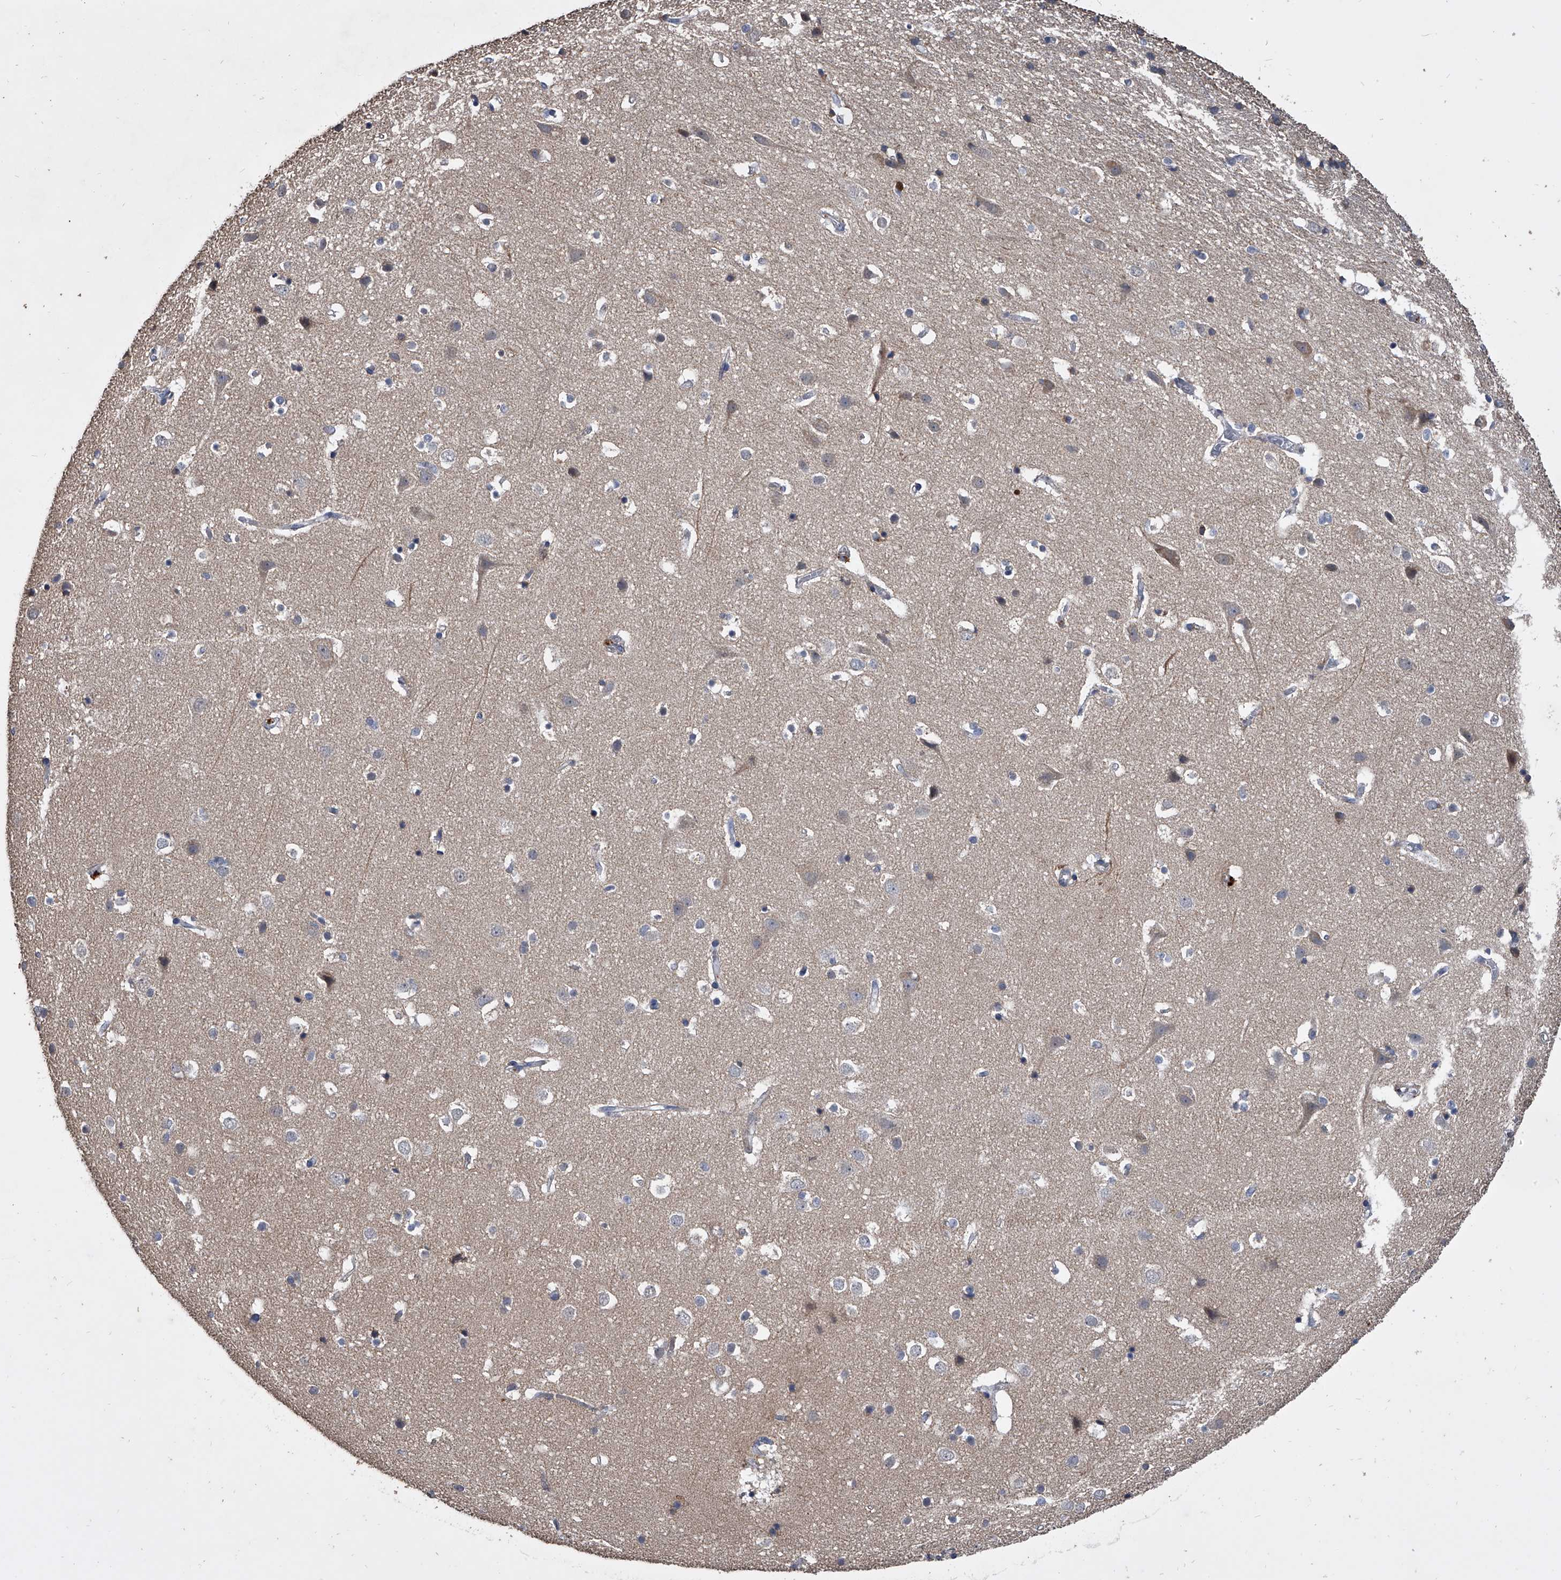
{"staining": {"intensity": "negative", "quantity": "none", "location": "none"}, "tissue": "cerebral cortex", "cell_type": "Endothelial cells", "image_type": "normal", "snomed": [{"axis": "morphology", "description": "Normal tissue, NOS"}, {"axis": "topography", "description": "Cerebral cortex"}], "caption": "An immunohistochemistry (IHC) photomicrograph of normal cerebral cortex is shown. There is no staining in endothelial cells of cerebral cortex.", "gene": "NRP1", "patient": {"sex": "male", "age": 54}}